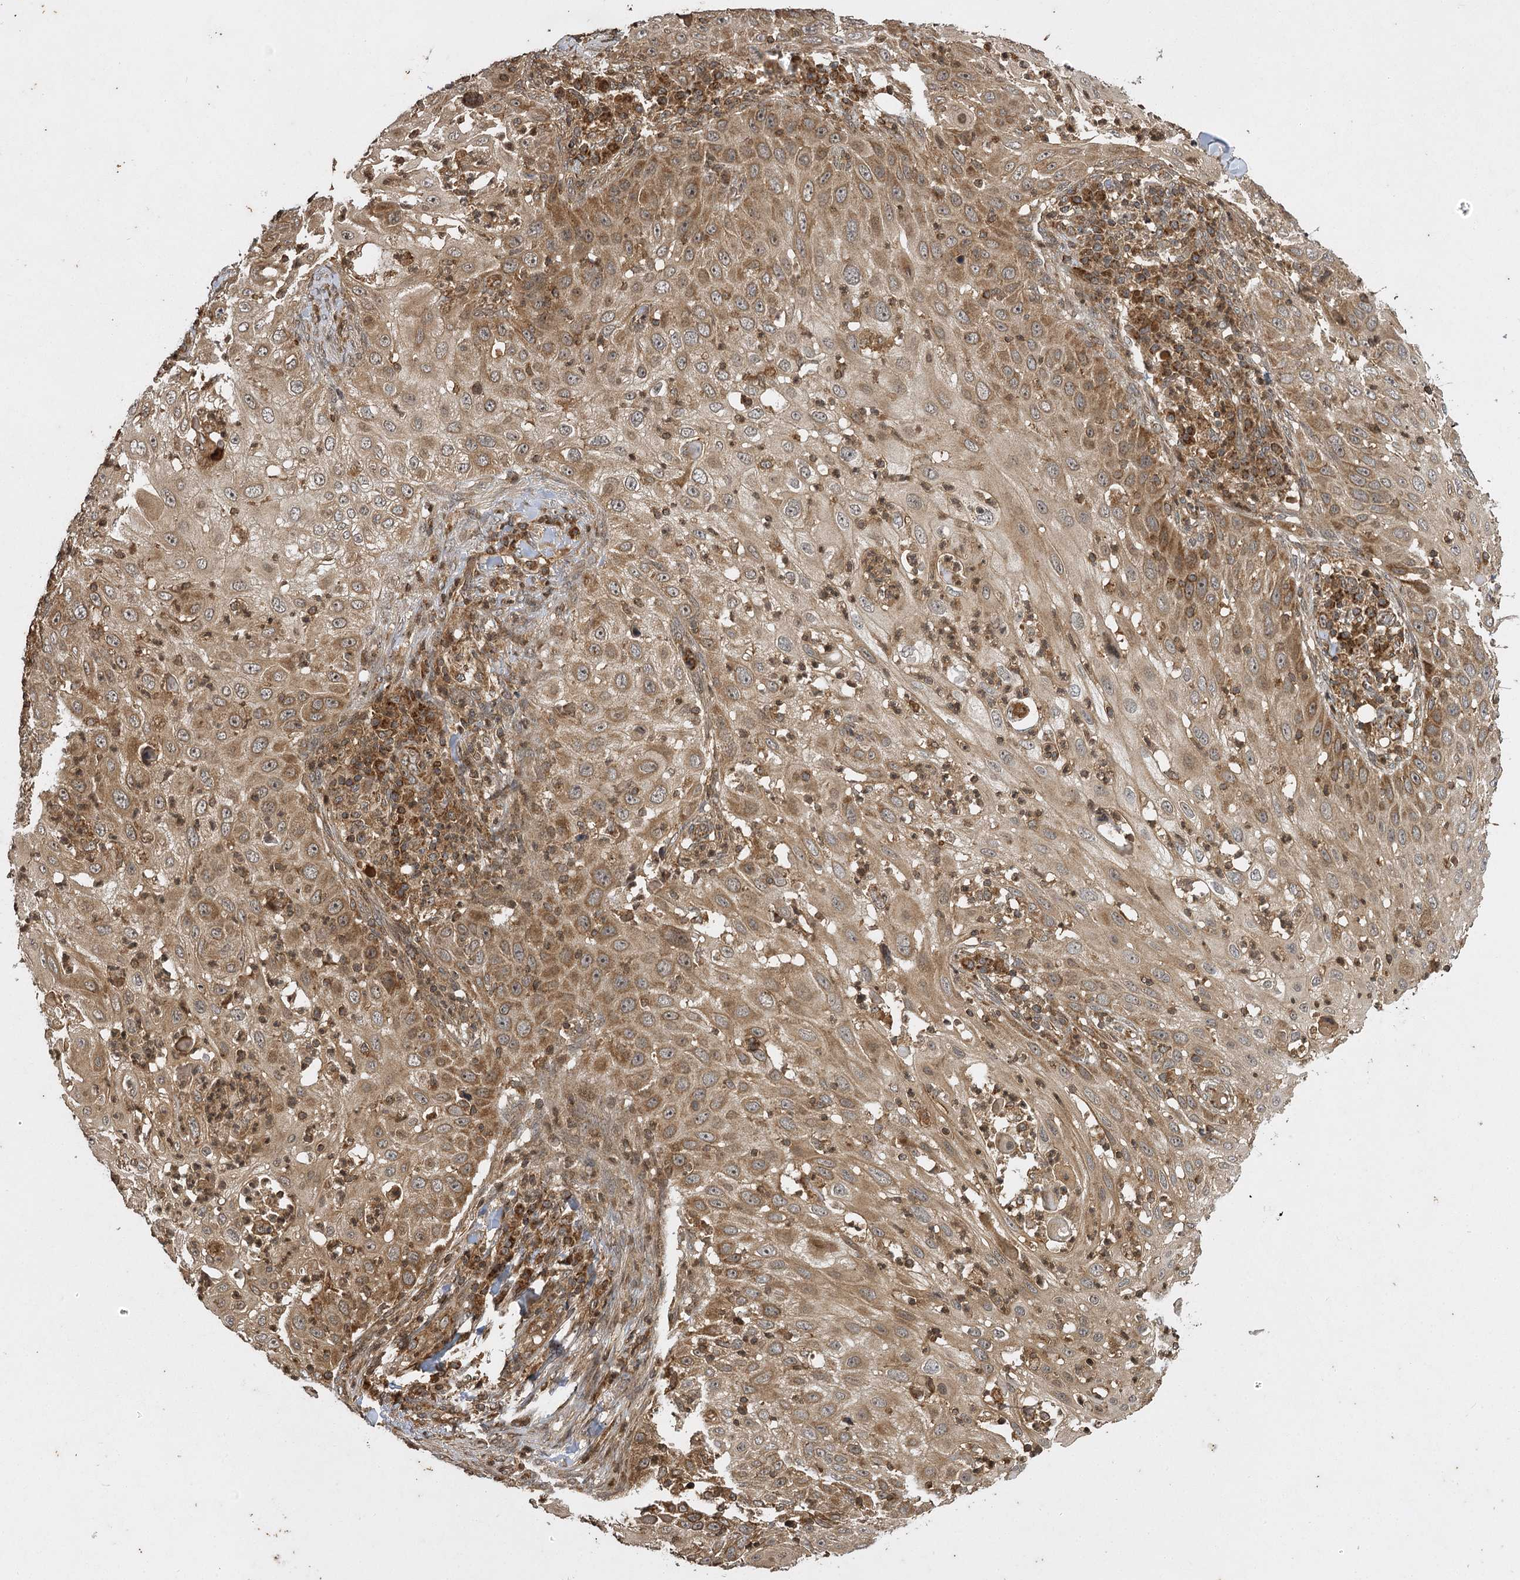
{"staining": {"intensity": "moderate", "quantity": ">75%", "location": "cytoplasmic/membranous,nuclear"}, "tissue": "skin cancer", "cell_type": "Tumor cells", "image_type": "cancer", "snomed": [{"axis": "morphology", "description": "Squamous cell carcinoma, NOS"}, {"axis": "topography", "description": "Skin"}], "caption": "Tumor cells demonstrate medium levels of moderate cytoplasmic/membranous and nuclear positivity in about >75% of cells in human skin cancer.", "gene": "IL11RA", "patient": {"sex": "female", "age": 44}}